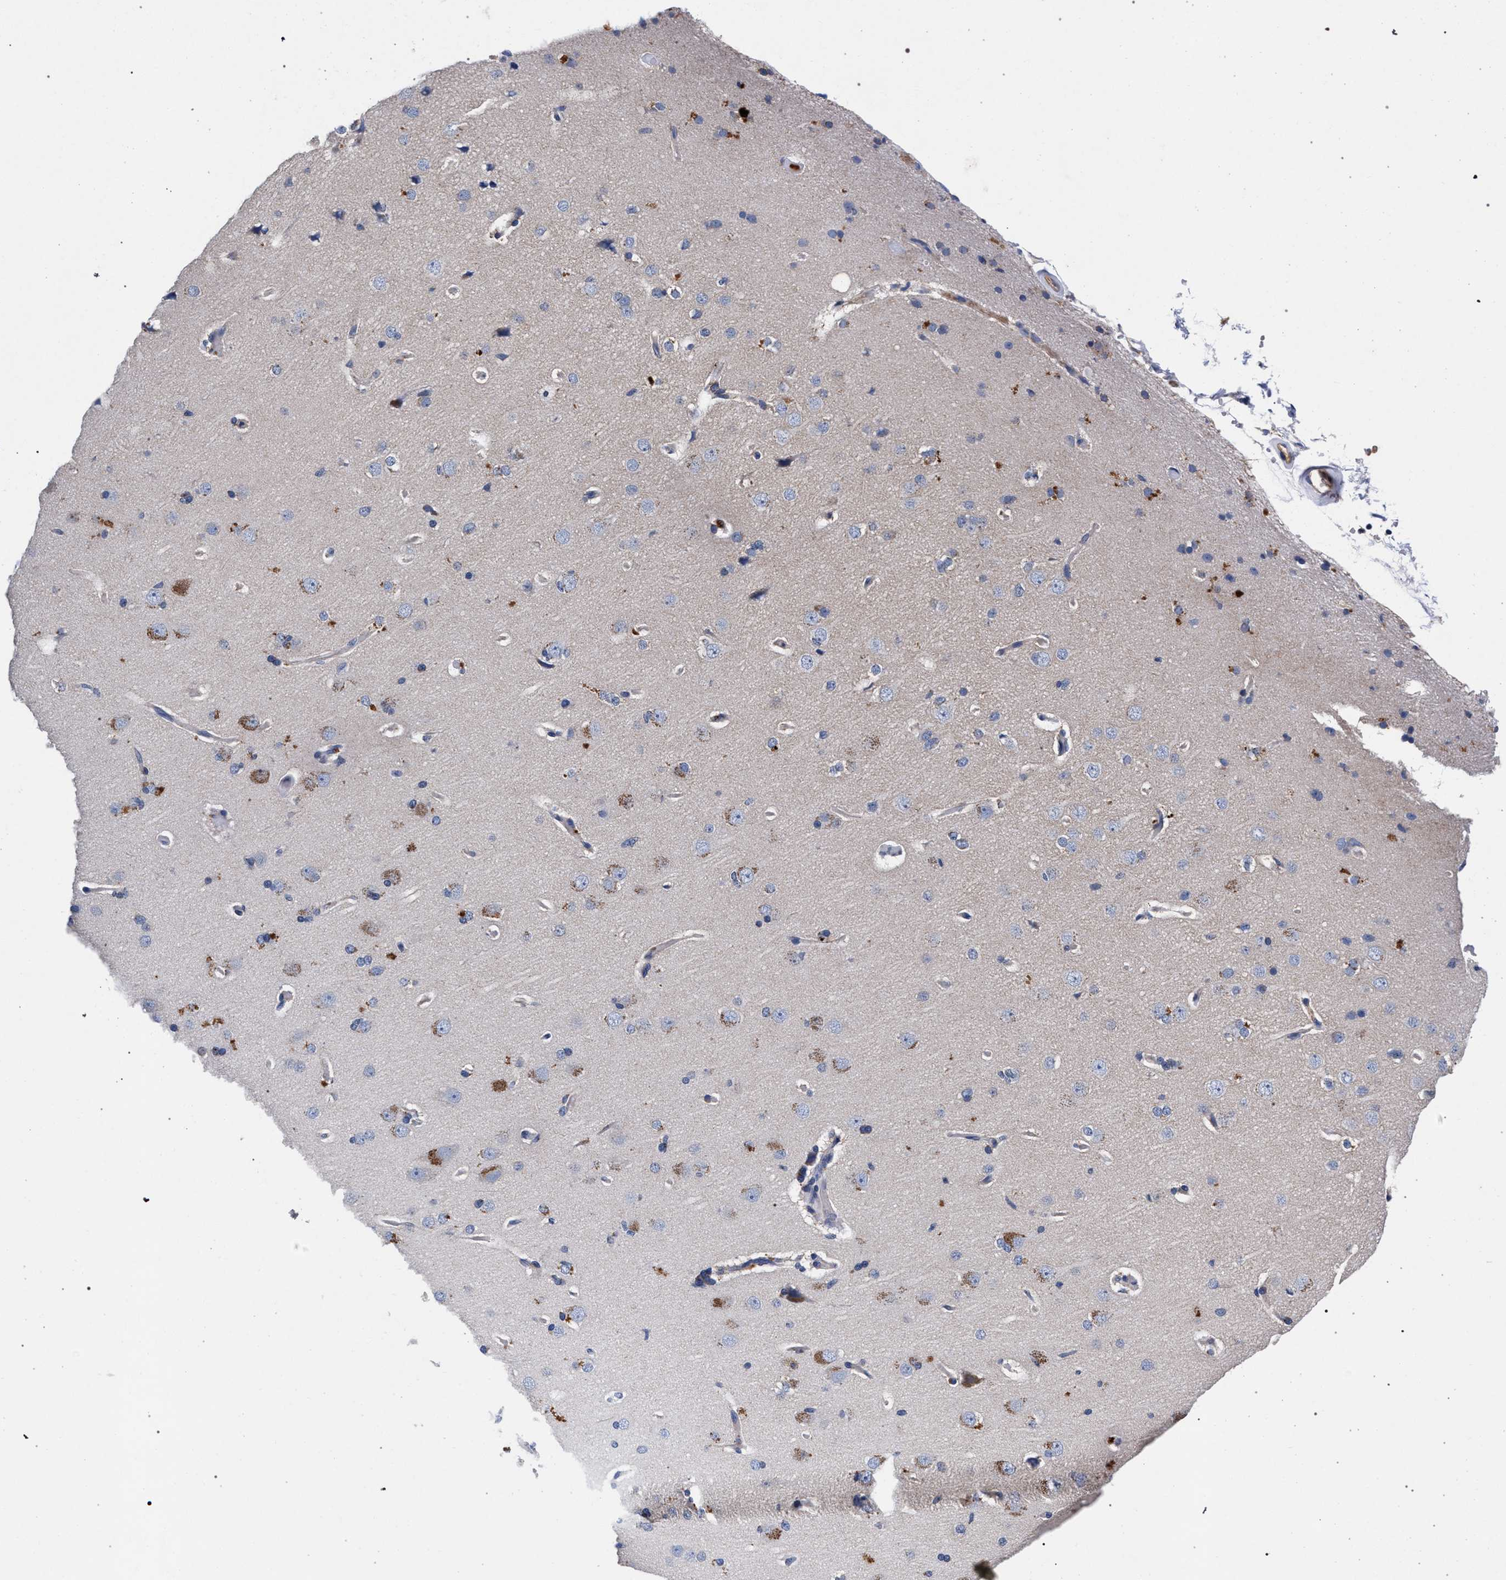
{"staining": {"intensity": "negative", "quantity": "none", "location": "none"}, "tissue": "cerebral cortex", "cell_type": "Endothelial cells", "image_type": "normal", "snomed": [{"axis": "morphology", "description": "Normal tissue, NOS"}, {"axis": "topography", "description": "Cerebral cortex"}], "caption": "IHC histopathology image of unremarkable cerebral cortex: cerebral cortex stained with DAB exhibits no significant protein positivity in endothelial cells.", "gene": "ACOX1", "patient": {"sex": "male", "age": 62}}